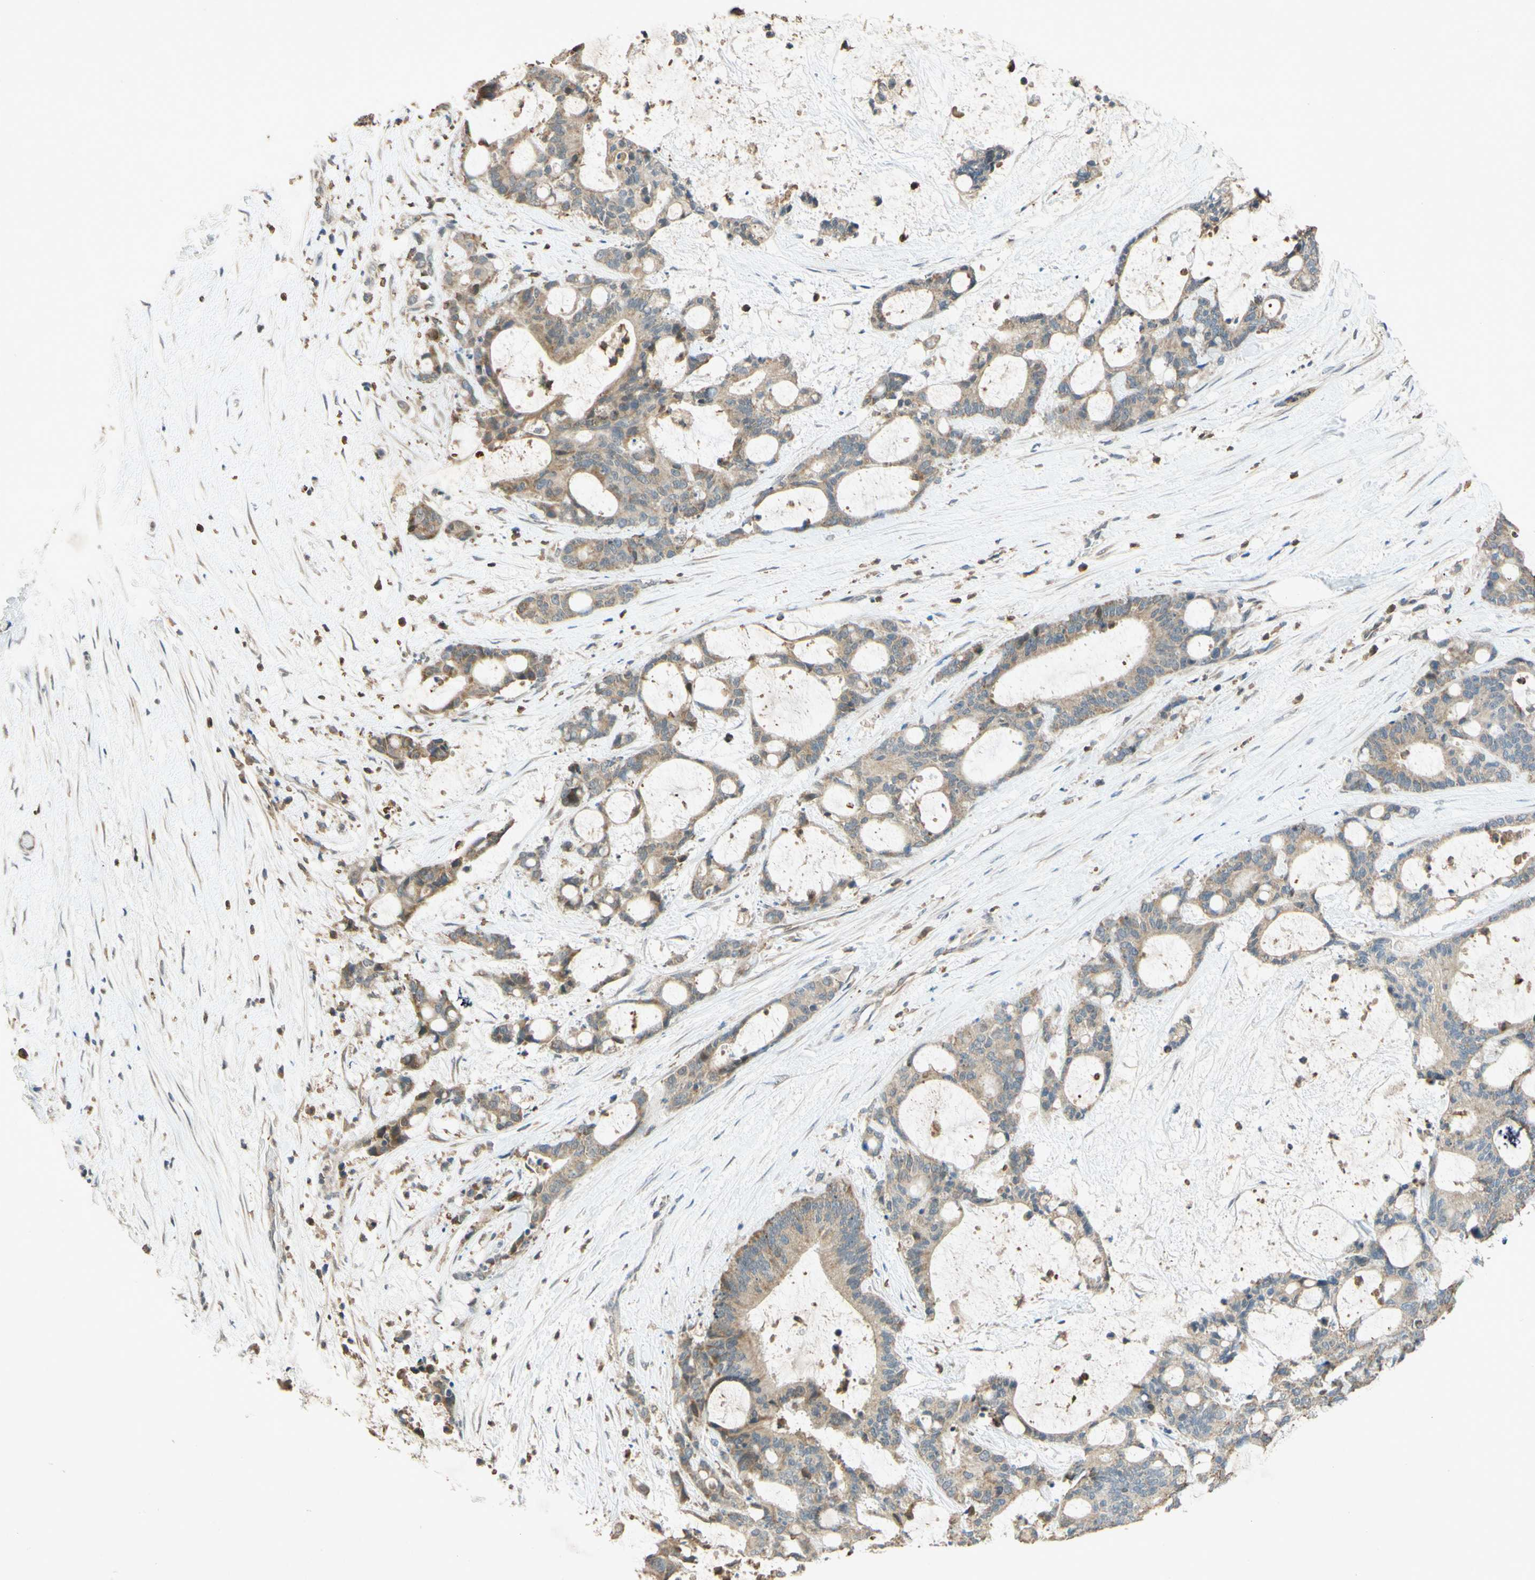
{"staining": {"intensity": "weak", "quantity": ">75%", "location": "cytoplasmic/membranous"}, "tissue": "liver cancer", "cell_type": "Tumor cells", "image_type": "cancer", "snomed": [{"axis": "morphology", "description": "Cholangiocarcinoma"}, {"axis": "topography", "description": "Liver"}], "caption": "DAB immunohistochemical staining of liver cholangiocarcinoma displays weak cytoplasmic/membranous protein expression in approximately >75% of tumor cells. The protein is stained brown, and the nuclei are stained in blue (DAB IHC with brightfield microscopy, high magnification).", "gene": "GATA1", "patient": {"sex": "female", "age": 73}}